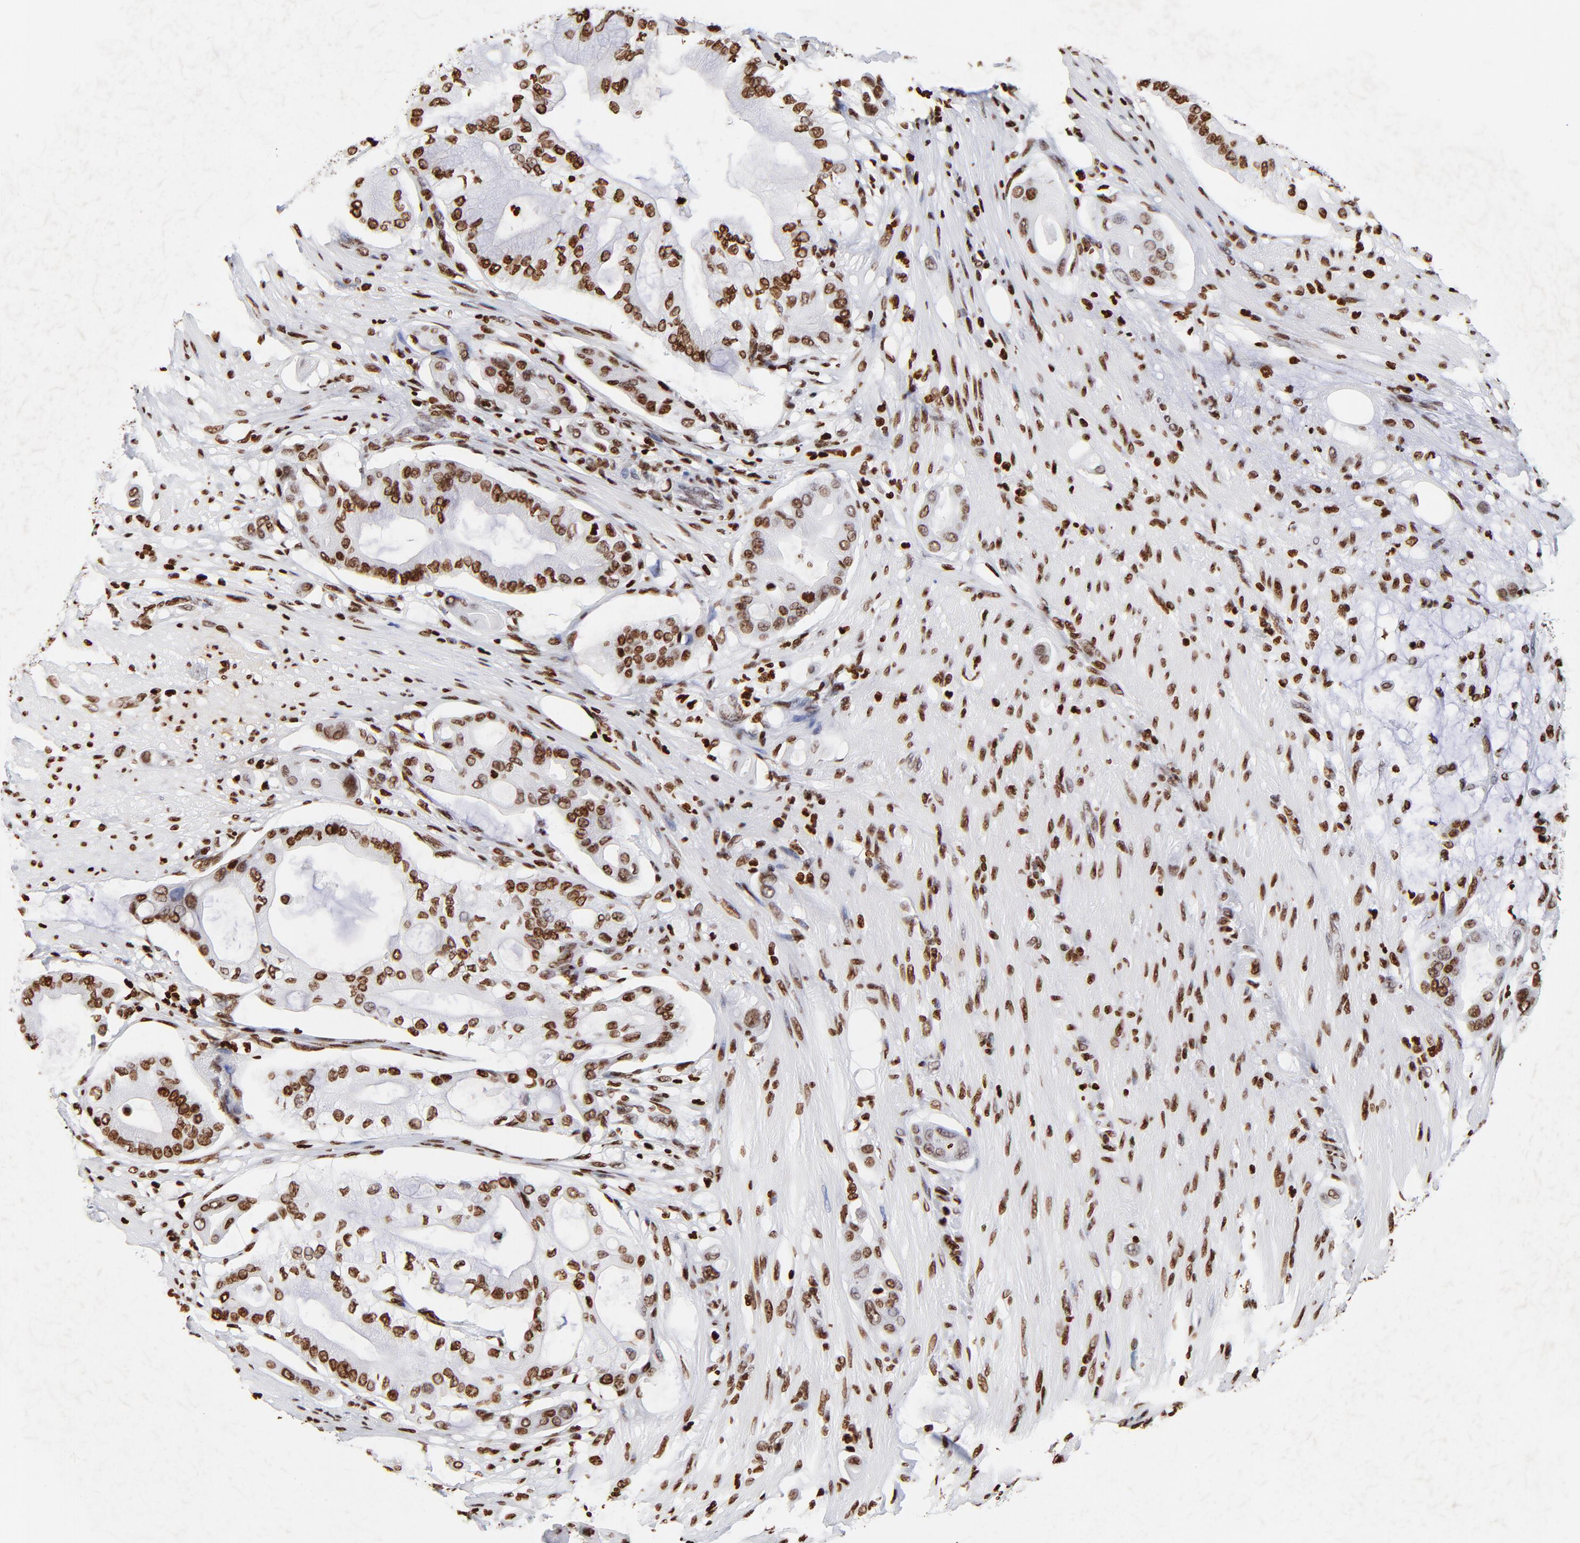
{"staining": {"intensity": "strong", "quantity": ">75%", "location": "nuclear"}, "tissue": "pancreatic cancer", "cell_type": "Tumor cells", "image_type": "cancer", "snomed": [{"axis": "morphology", "description": "Adenocarcinoma, NOS"}, {"axis": "morphology", "description": "Adenocarcinoma, metastatic, NOS"}, {"axis": "topography", "description": "Lymph node"}, {"axis": "topography", "description": "Pancreas"}, {"axis": "topography", "description": "Duodenum"}], "caption": "This image displays IHC staining of pancreatic adenocarcinoma, with high strong nuclear expression in approximately >75% of tumor cells.", "gene": "FBH1", "patient": {"sex": "female", "age": 64}}